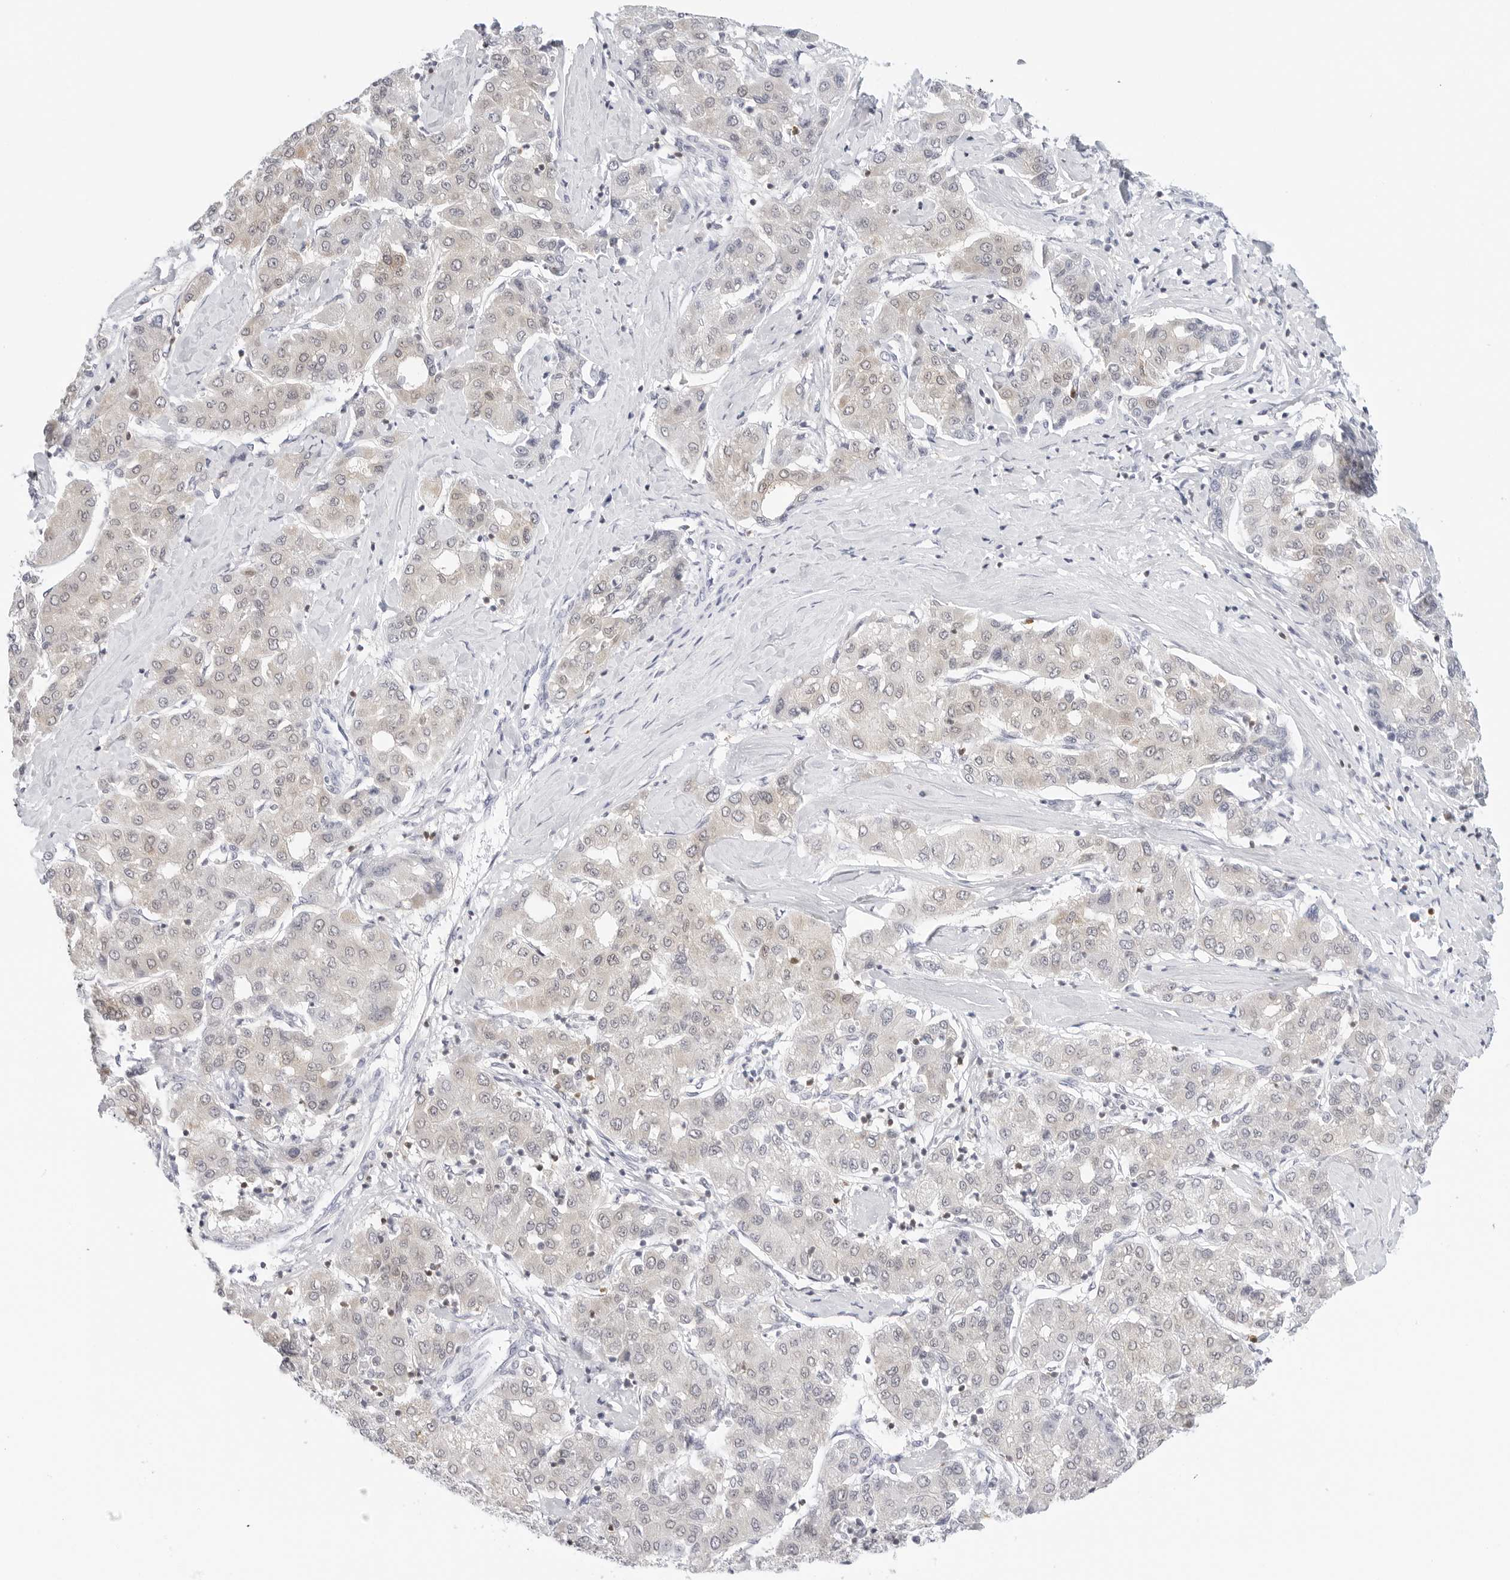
{"staining": {"intensity": "weak", "quantity": ">75%", "location": "cytoplasmic/membranous"}, "tissue": "liver cancer", "cell_type": "Tumor cells", "image_type": "cancer", "snomed": [{"axis": "morphology", "description": "Carcinoma, Hepatocellular, NOS"}, {"axis": "topography", "description": "Liver"}], "caption": "Protein expression analysis of liver cancer (hepatocellular carcinoma) demonstrates weak cytoplasmic/membranous positivity in approximately >75% of tumor cells.", "gene": "SLC9A3R1", "patient": {"sex": "male", "age": 65}}